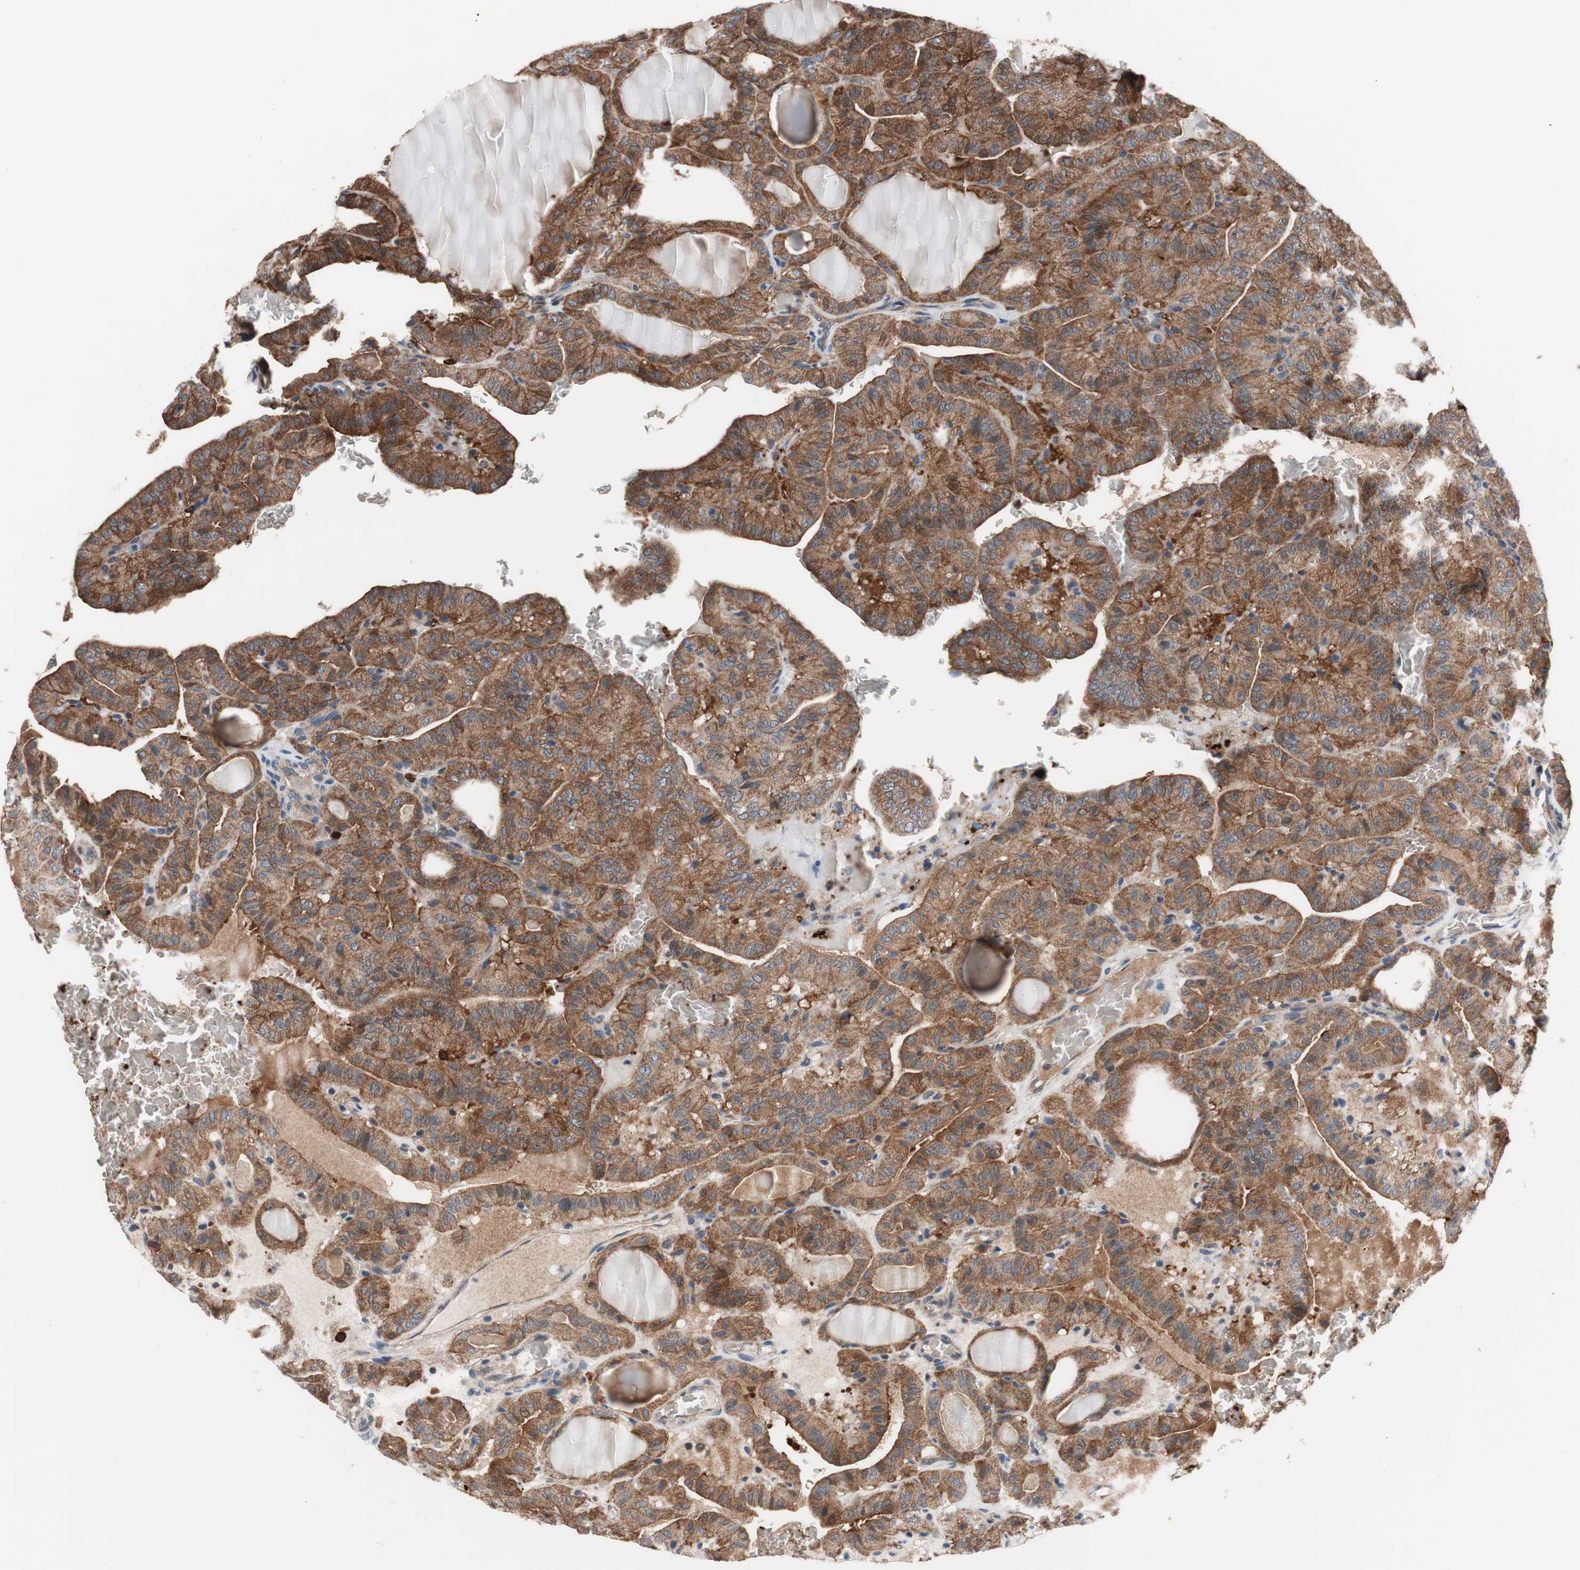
{"staining": {"intensity": "strong", "quantity": ">75%", "location": "cytoplasmic/membranous"}, "tissue": "thyroid cancer", "cell_type": "Tumor cells", "image_type": "cancer", "snomed": [{"axis": "morphology", "description": "Papillary adenocarcinoma, NOS"}, {"axis": "topography", "description": "Thyroid gland"}], "caption": "Immunohistochemical staining of papillary adenocarcinoma (thyroid) shows strong cytoplasmic/membranous protein positivity in approximately >75% of tumor cells.", "gene": "PRDX2", "patient": {"sex": "male", "age": 77}}